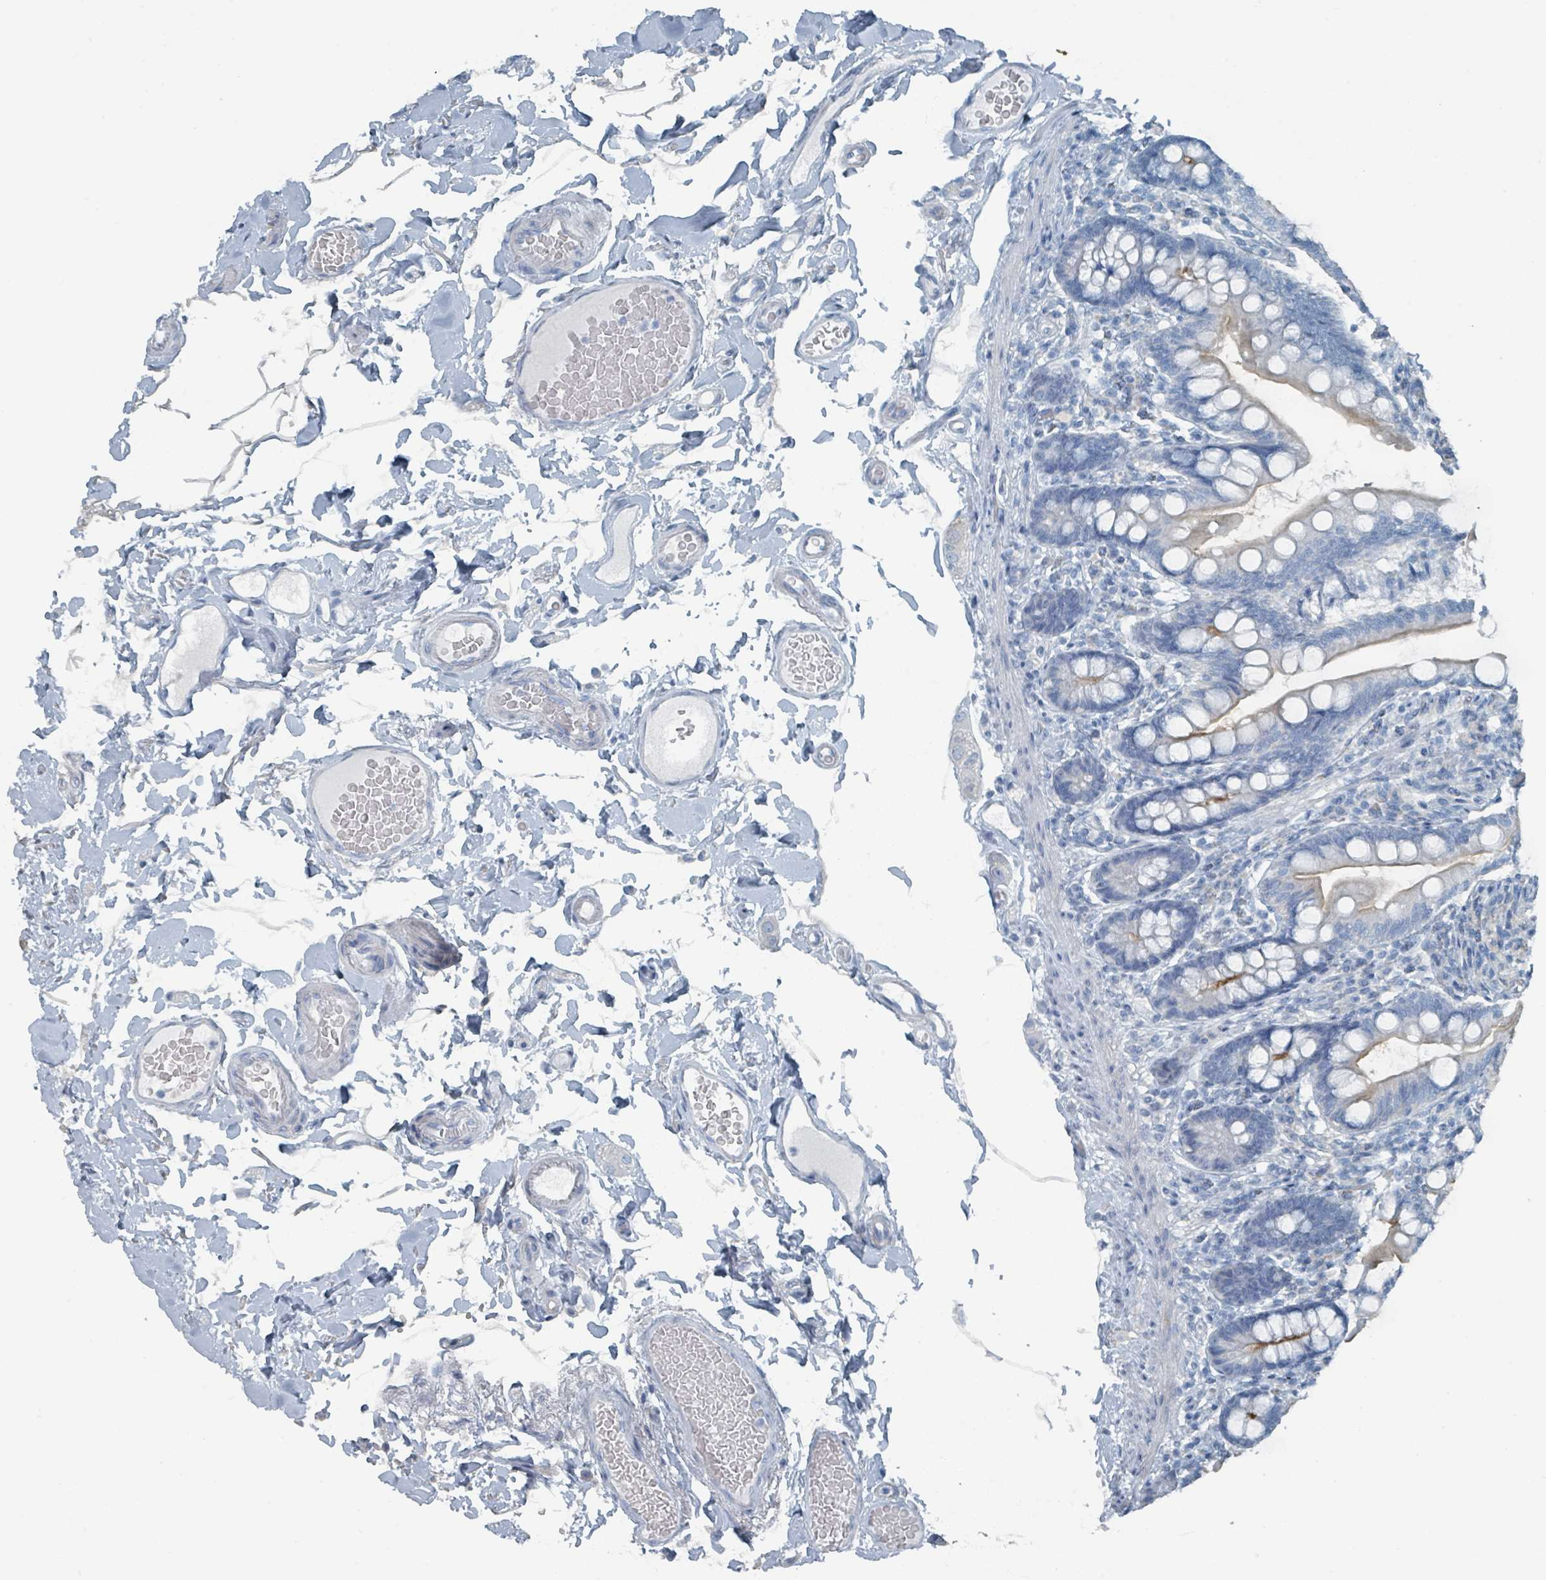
{"staining": {"intensity": "moderate", "quantity": "25%-75%", "location": "cytoplasmic/membranous"}, "tissue": "small intestine", "cell_type": "Glandular cells", "image_type": "normal", "snomed": [{"axis": "morphology", "description": "Normal tissue, NOS"}, {"axis": "topography", "description": "Small intestine"}], "caption": "A histopathology image showing moderate cytoplasmic/membranous positivity in approximately 25%-75% of glandular cells in benign small intestine, as visualized by brown immunohistochemical staining.", "gene": "GAMT", "patient": {"sex": "female", "age": 64}}